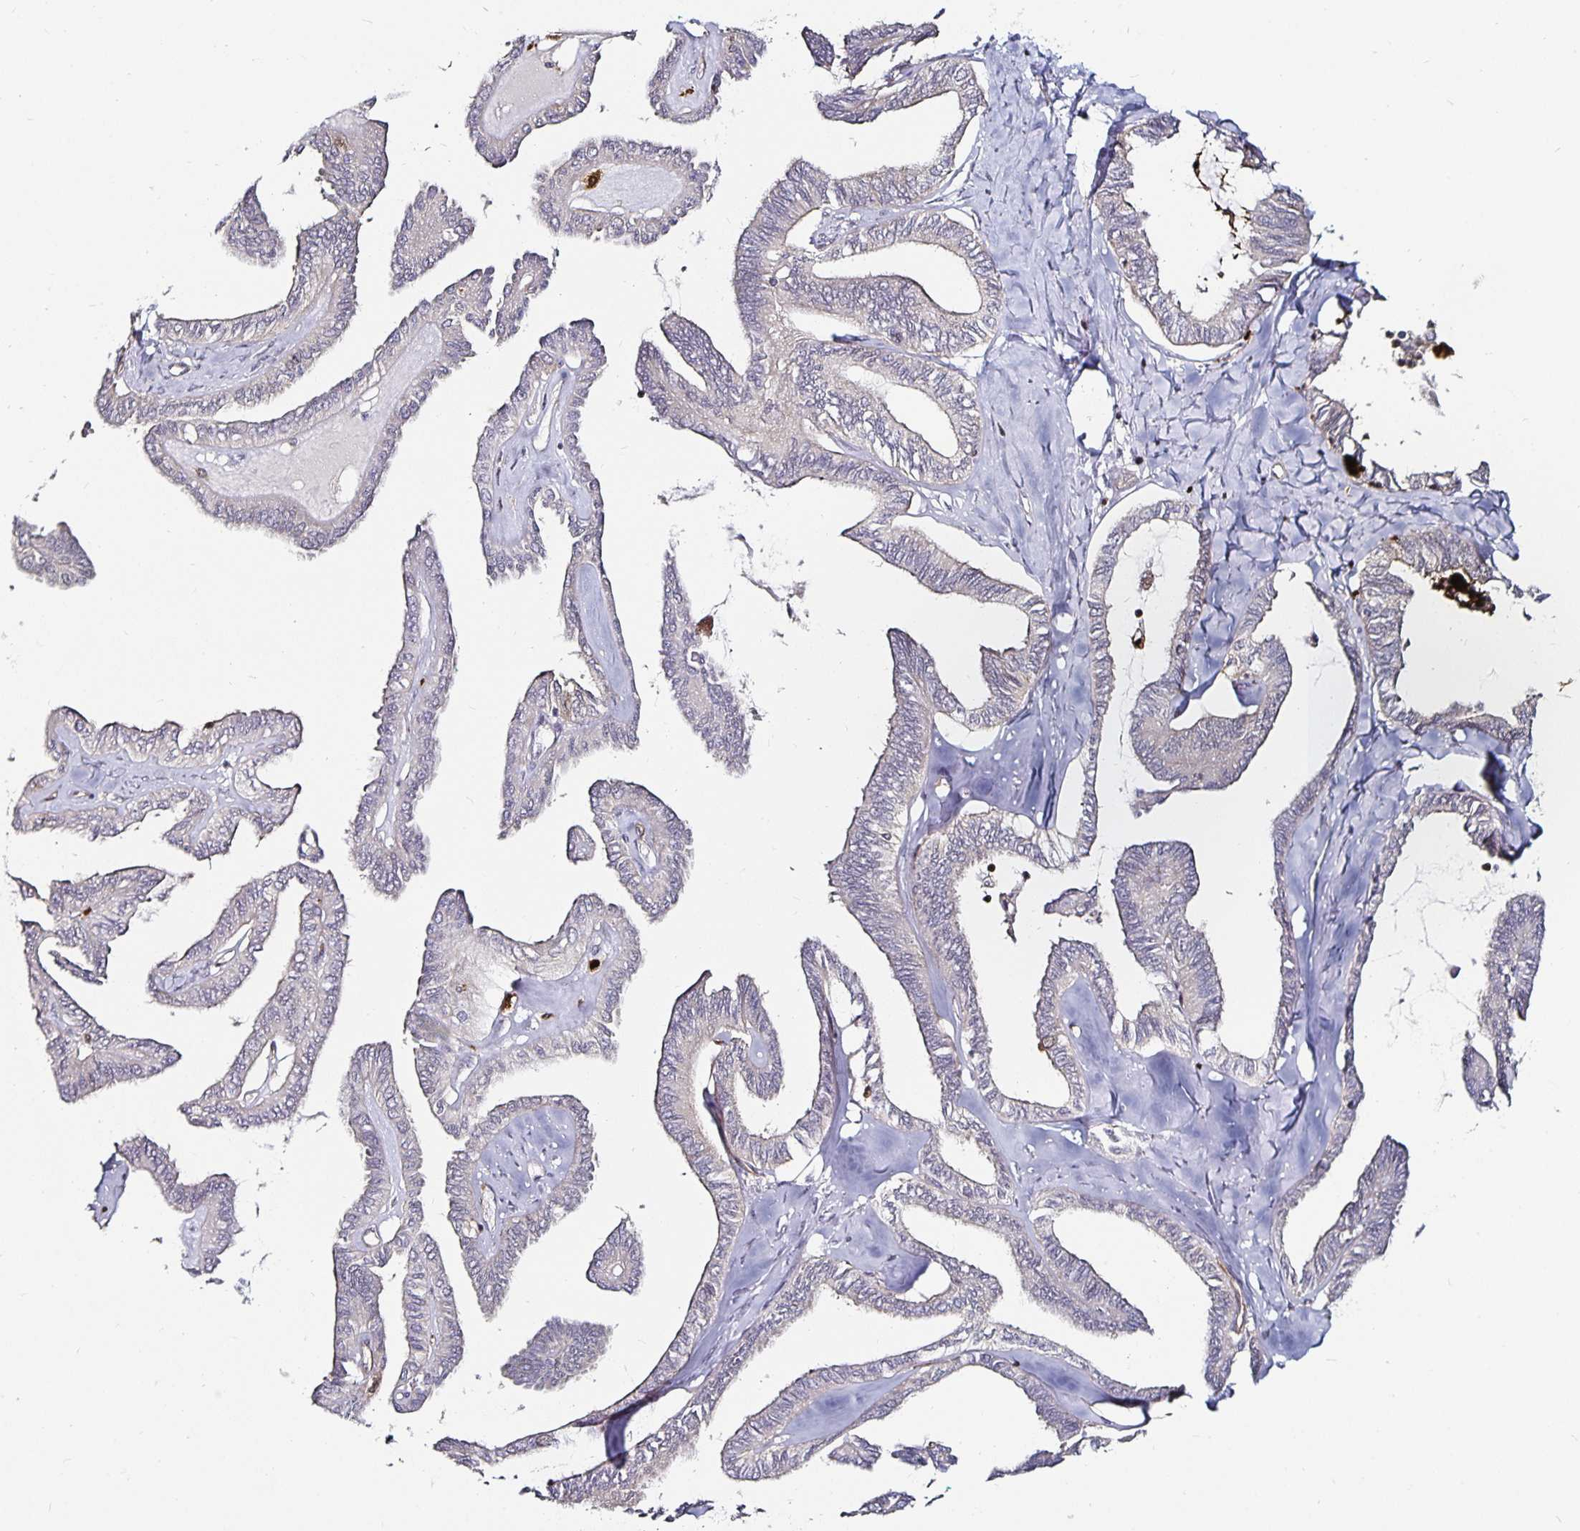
{"staining": {"intensity": "negative", "quantity": "none", "location": "none"}, "tissue": "ovarian cancer", "cell_type": "Tumor cells", "image_type": "cancer", "snomed": [{"axis": "morphology", "description": "Carcinoma, endometroid"}, {"axis": "topography", "description": "Ovary"}], "caption": "There is no significant positivity in tumor cells of endometroid carcinoma (ovarian).", "gene": "ANLN", "patient": {"sex": "female", "age": 70}}